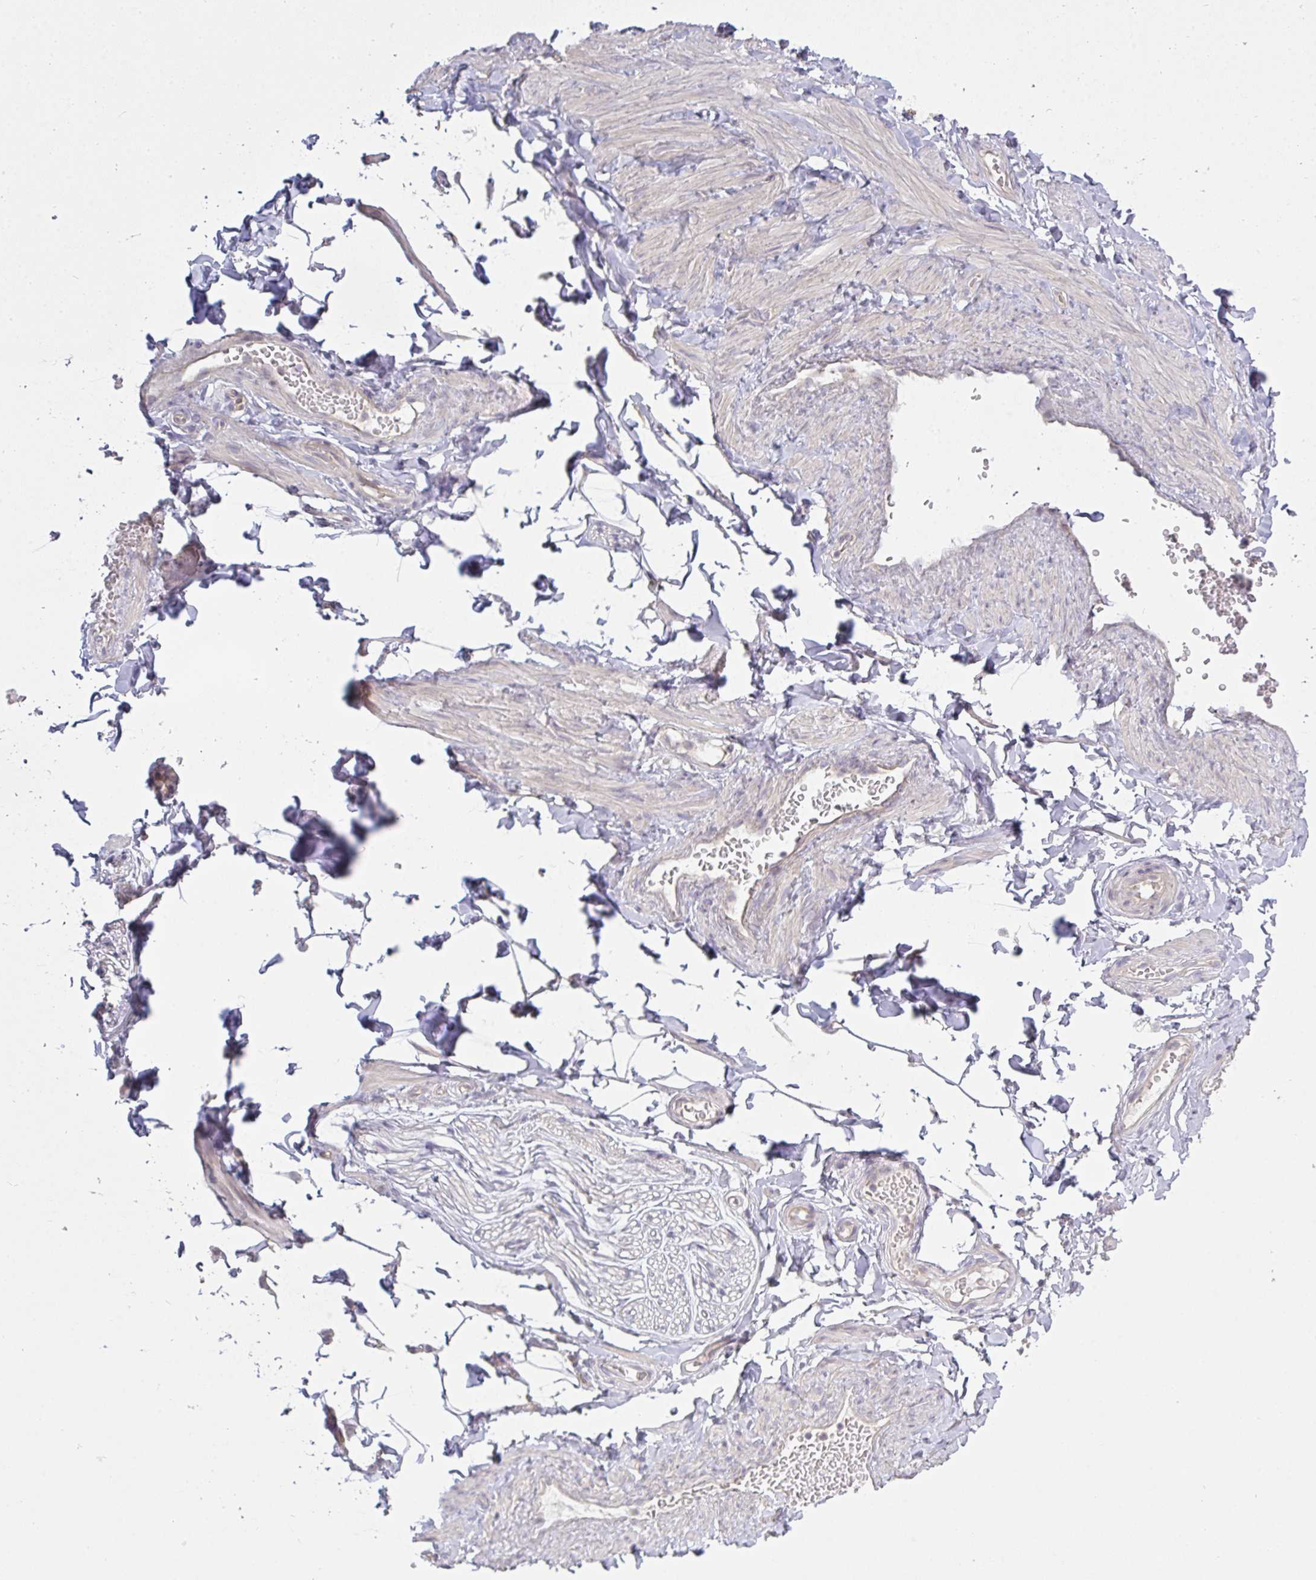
{"staining": {"intensity": "negative", "quantity": "none", "location": "none"}, "tissue": "adipose tissue", "cell_type": "Adipocytes", "image_type": "normal", "snomed": [{"axis": "morphology", "description": "Normal tissue, NOS"}, {"axis": "topography", "description": "Soft tissue"}, {"axis": "topography", "description": "Adipose tissue"}, {"axis": "topography", "description": "Vascular tissue"}, {"axis": "topography", "description": "Peripheral nerve tissue"}], "caption": "Immunohistochemical staining of benign human adipose tissue reveals no significant expression in adipocytes.", "gene": "GSDMB", "patient": {"sex": "male", "age": 29}}